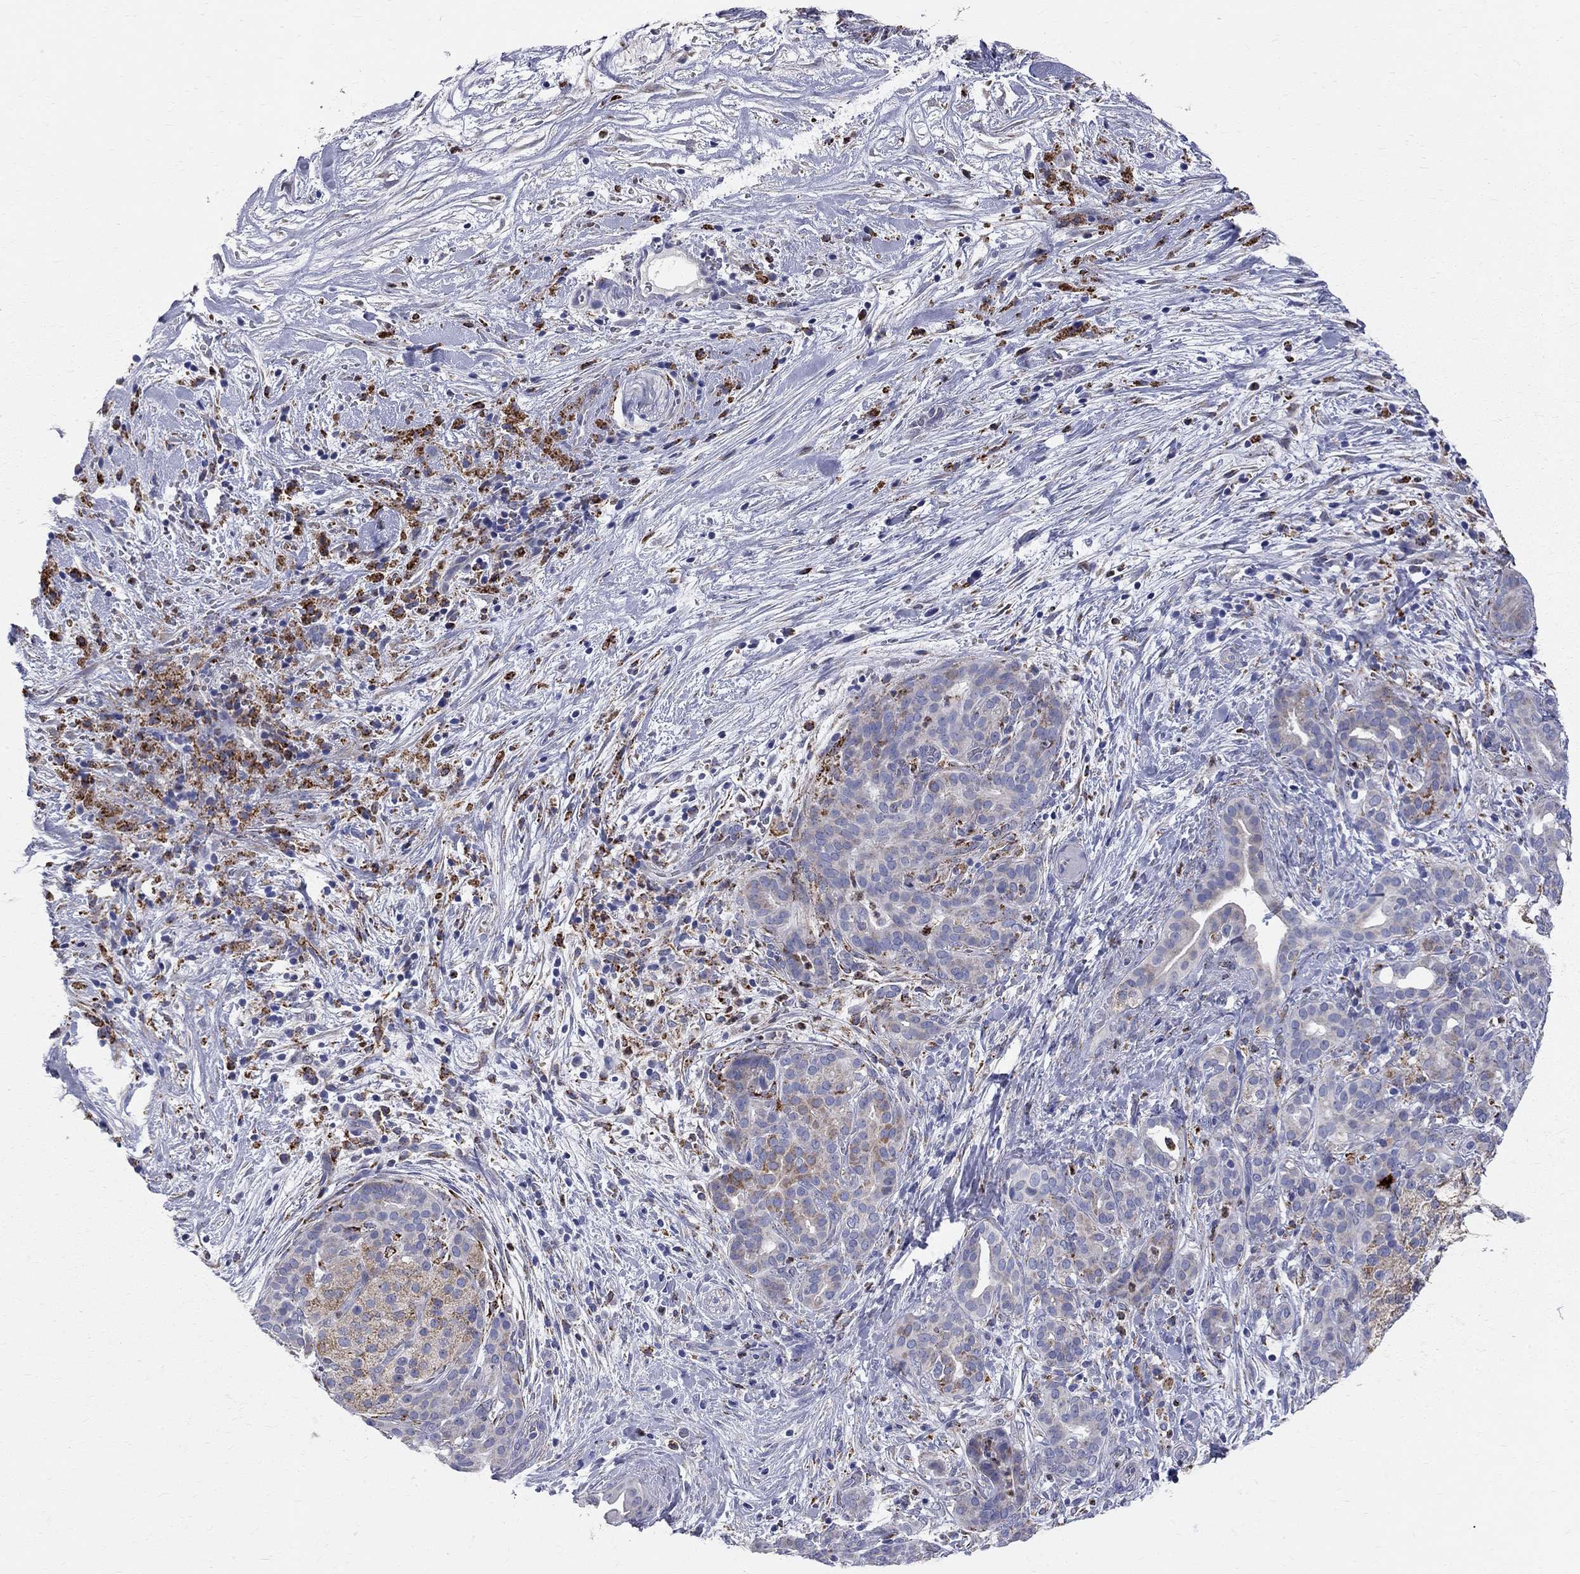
{"staining": {"intensity": "moderate", "quantity": "<25%", "location": "cytoplasmic/membranous"}, "tissue": "pancreatic cancer", "cell_type": "Tumor cells", "image_type": "cancer", "snomed": [{"axis": "morphology", "description": "Adenocarcinoma, NOS"}, {"axis": "topography", "description": "Pancreas"}], "caption": "Tumor cells display low levels of moderate cytoplasmic/membranous positivity in approximately <25% of cells in human pancreatic cancer (adenocarcinoma).", "gene": "ACSL1", "patient": {"sex": "male", "age": 44}}